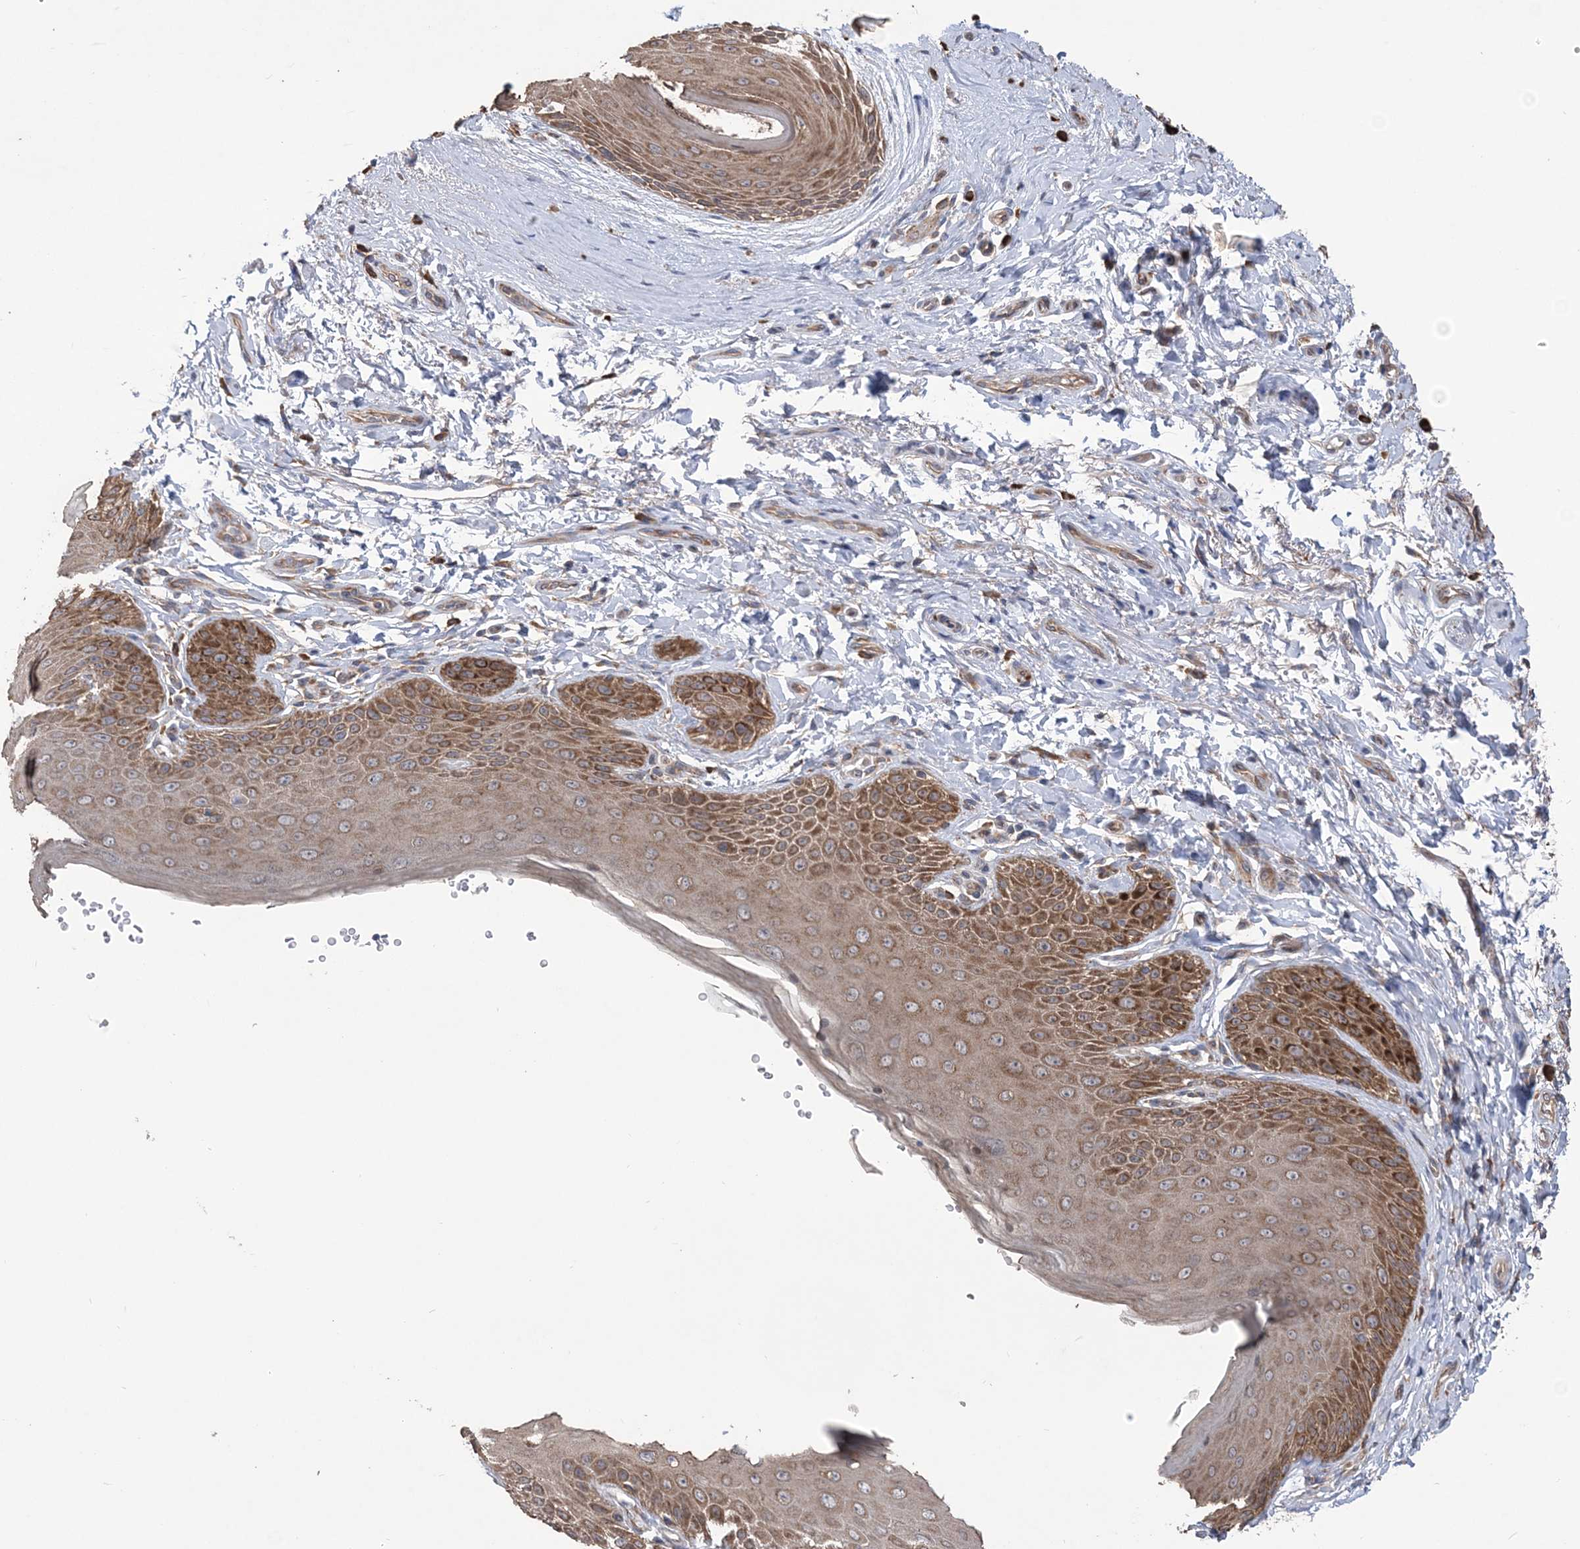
{"staining": {"intensity": "moderate", "quantity": ">75%", "location": "cytoplasmic/membranous"}, "tissue": "skin", "cell_type": "Epidermal cells", "image_type": "normal", "snomed": [{"axis": "morphology", "description": "Normal tissue, NOS"}, {"axis": "topography", "description": "Anal"}], "caption": "Epidermal cells display medium levels of moderate cytoplasmic/membranous positivity in approximately >75% of cells in unremarkable human skin.", "gene": "MTRF1L", "patient": {"sex": "male", "age": 44}}